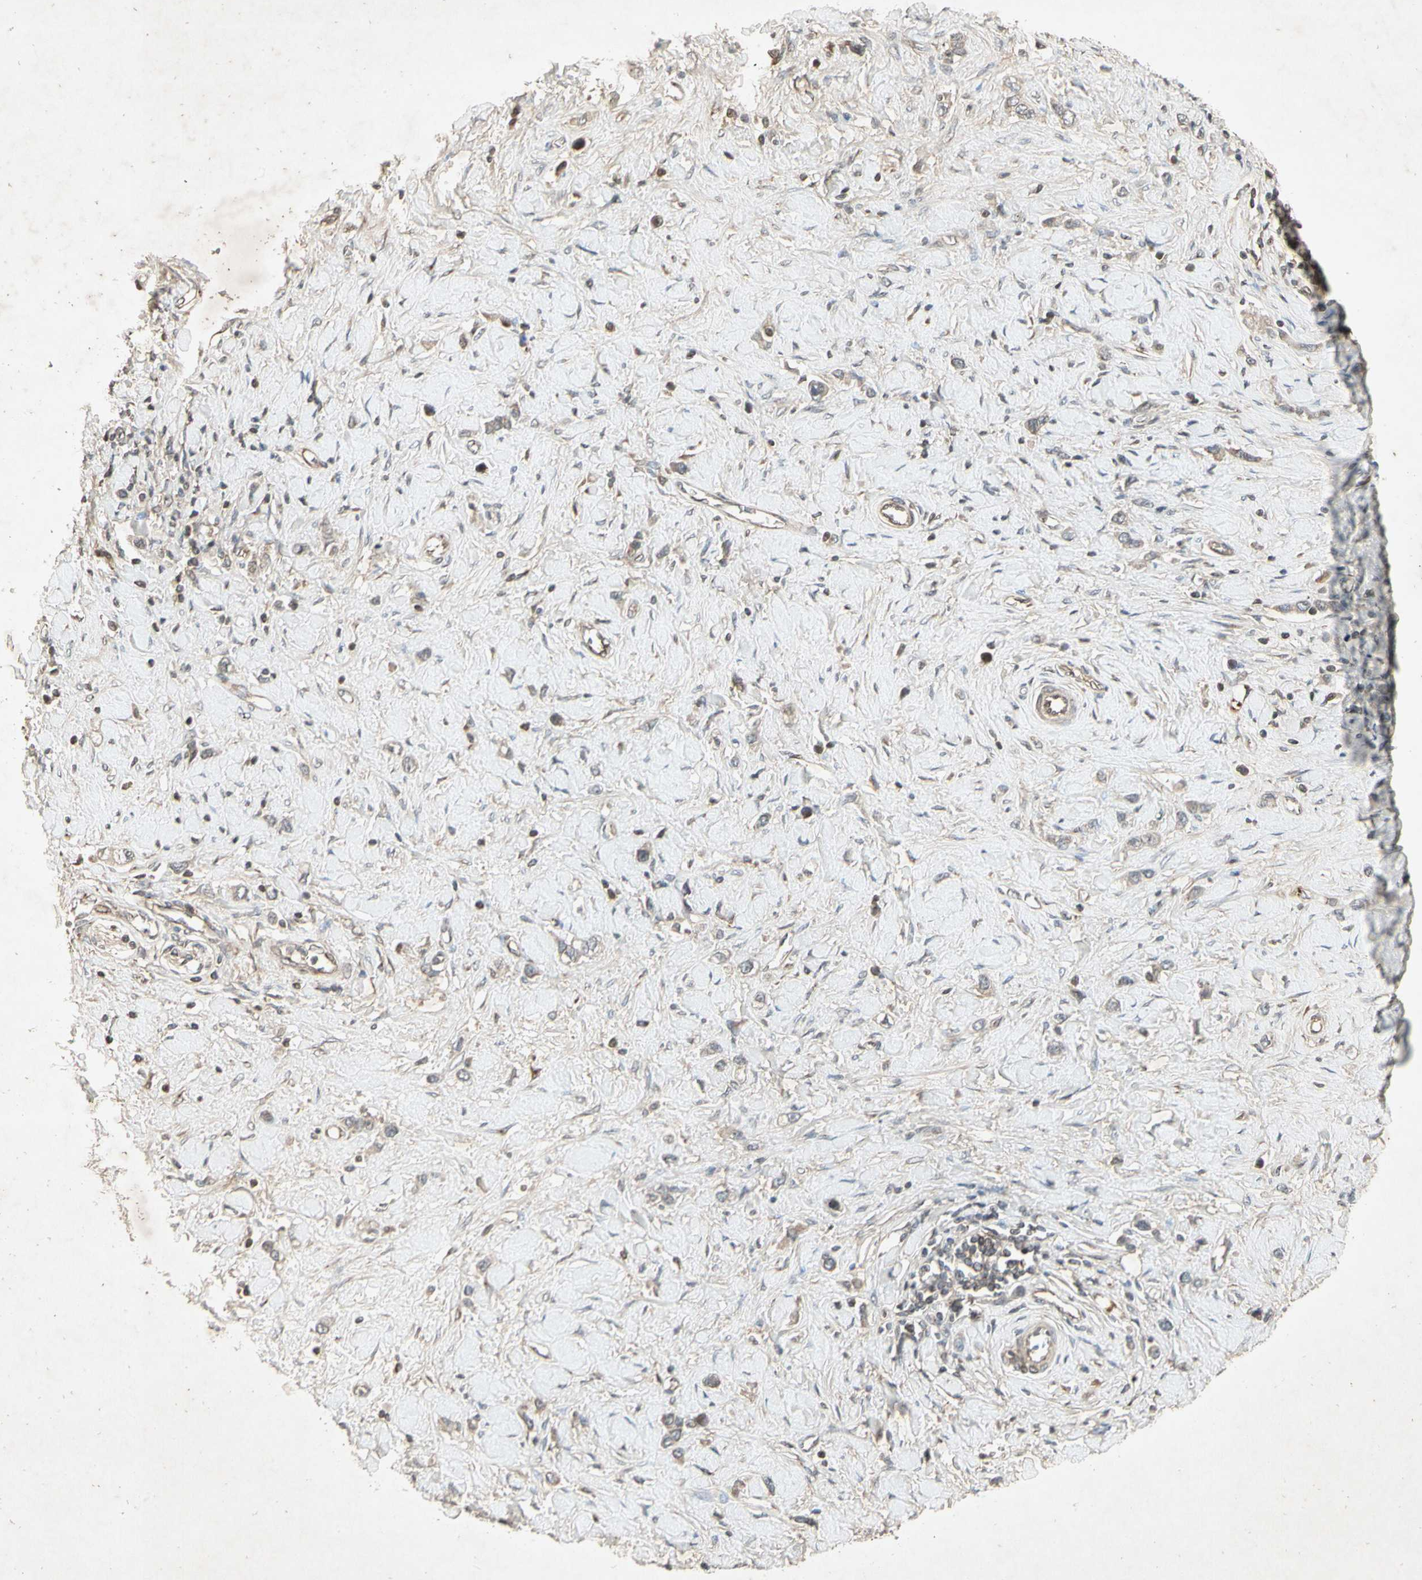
{"staining": {"intensity": "weak", "quantity": "<25%", "location": "cytoplasmic/membranous"}, "tissue": "stomach cancer", "cell_type": "Tumor cells", "image_type": "cancer", "snomed": [{"axis": "morphology", "description": "Normal tissue, NOS"}, {"axis": "morphology", "description": "Adenocarcinoma, NOS"}, {"axis": "topography", "description": "Stomach, upper"}, {"axis": "topography", "description": "Stomach"}], "caption": "Immunohistochemistry of stomach cancer (adenocarcinoma) demonstrates no expression in tumor cells.", "gene": "TEK", "patient": {"sex": "female", "age": 65}}